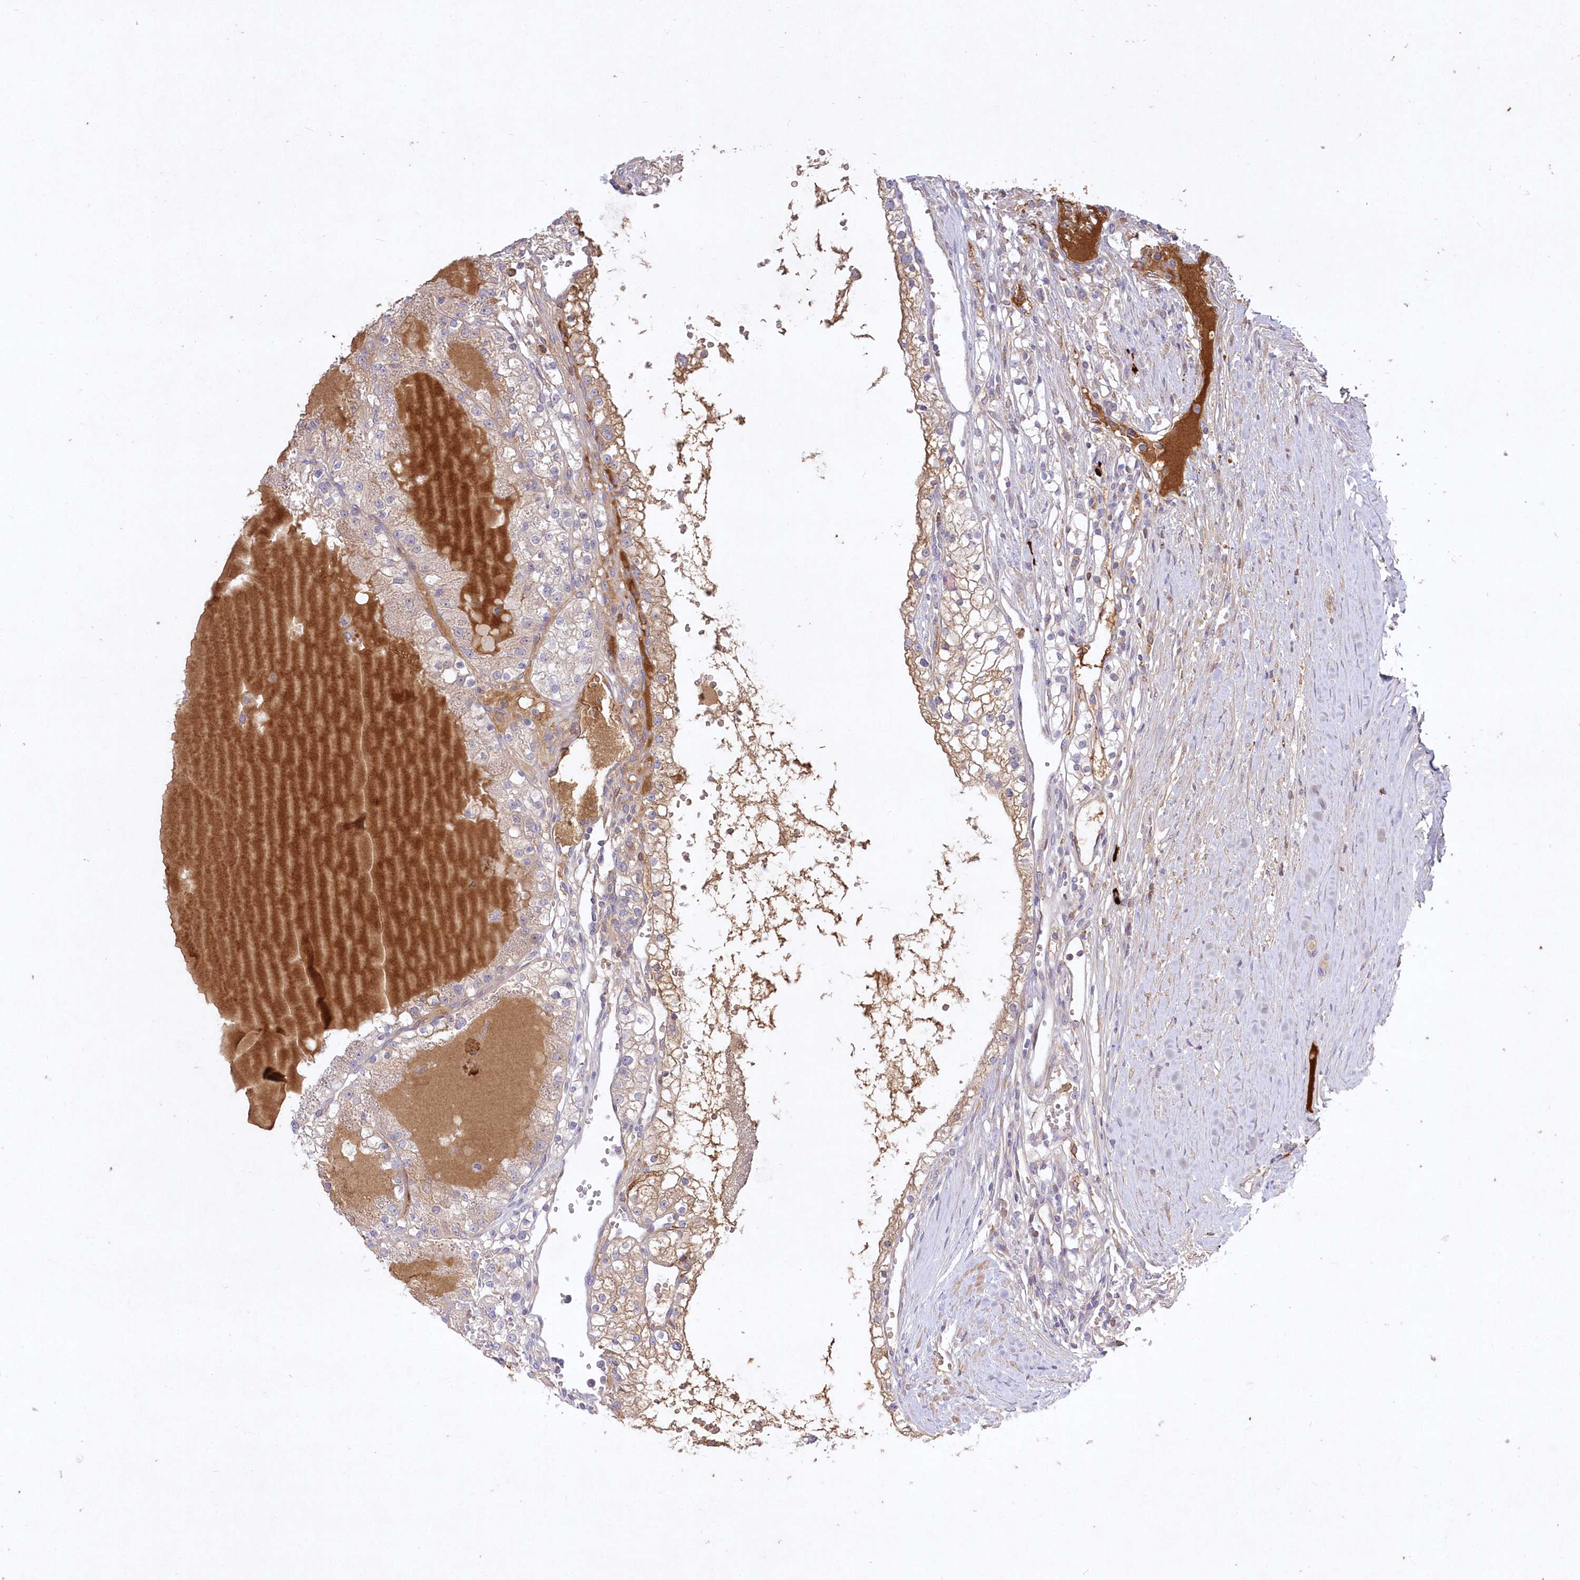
{"staining": {"intensity": "weak", "quantity": "25%-75%", "location": "cytoplasmic/membranous"}, "tissue": "renal cancer", "cell_type": "Tumor cells", "image_type": "cancer", "snomed": [{"axis": "morphology", "description": "Normal tissue, NOS"}, {"axis": "morphology", "description": "Adenocarcinoma, NOS"}, {"axis": "topography", "description": "Kidney"}], "caption": "A brown stain shows weak cytoplasmic/membranous expression of a protein in adenocarcinoma (renal) tumor cells.", "gene": "WBP1L", "patient": {"sex": "male", "age": 68}}